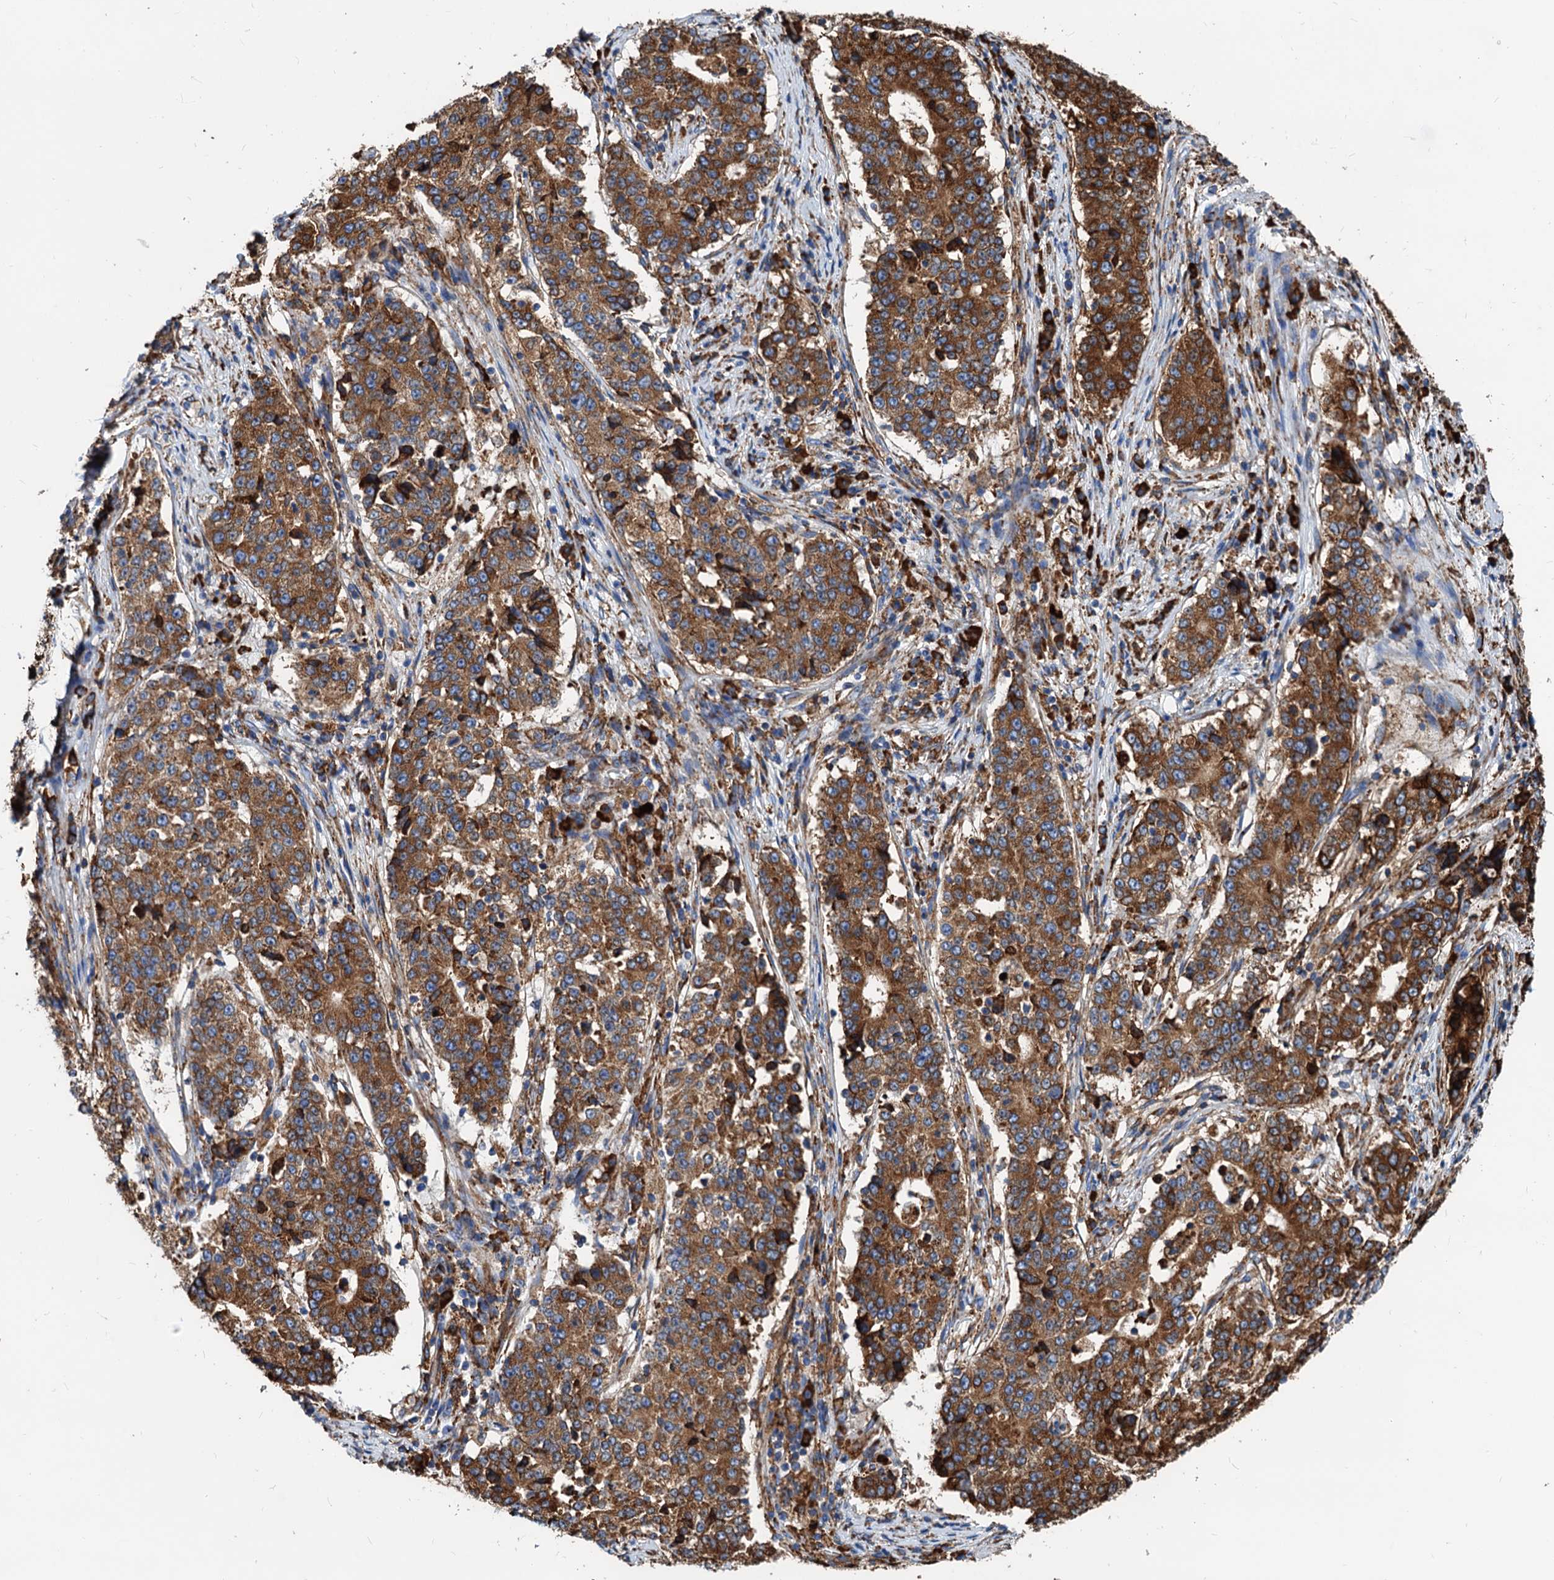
{"staining": {"intensity": "strong", "quantity": ">75%", "location": "cytoplasmic/membranous"}, "tissue": "stomach cancer", "cell_type": "Tumor cells", "image_type": "cancer", "snomed": [{"axis": "morphology", "description": "Adenocarcinoma, NOS"}, {"axis": "topography", "description": "Stomach"}], "caption": "The image exhibits staining of stomach cancer (adenocarcinoma), revealing strong cytoplasmic/membranous protein positivity (brown color) within tumor cells.", "gene": "HSPA5", "patient": {"sex": "male", "age": 59}}